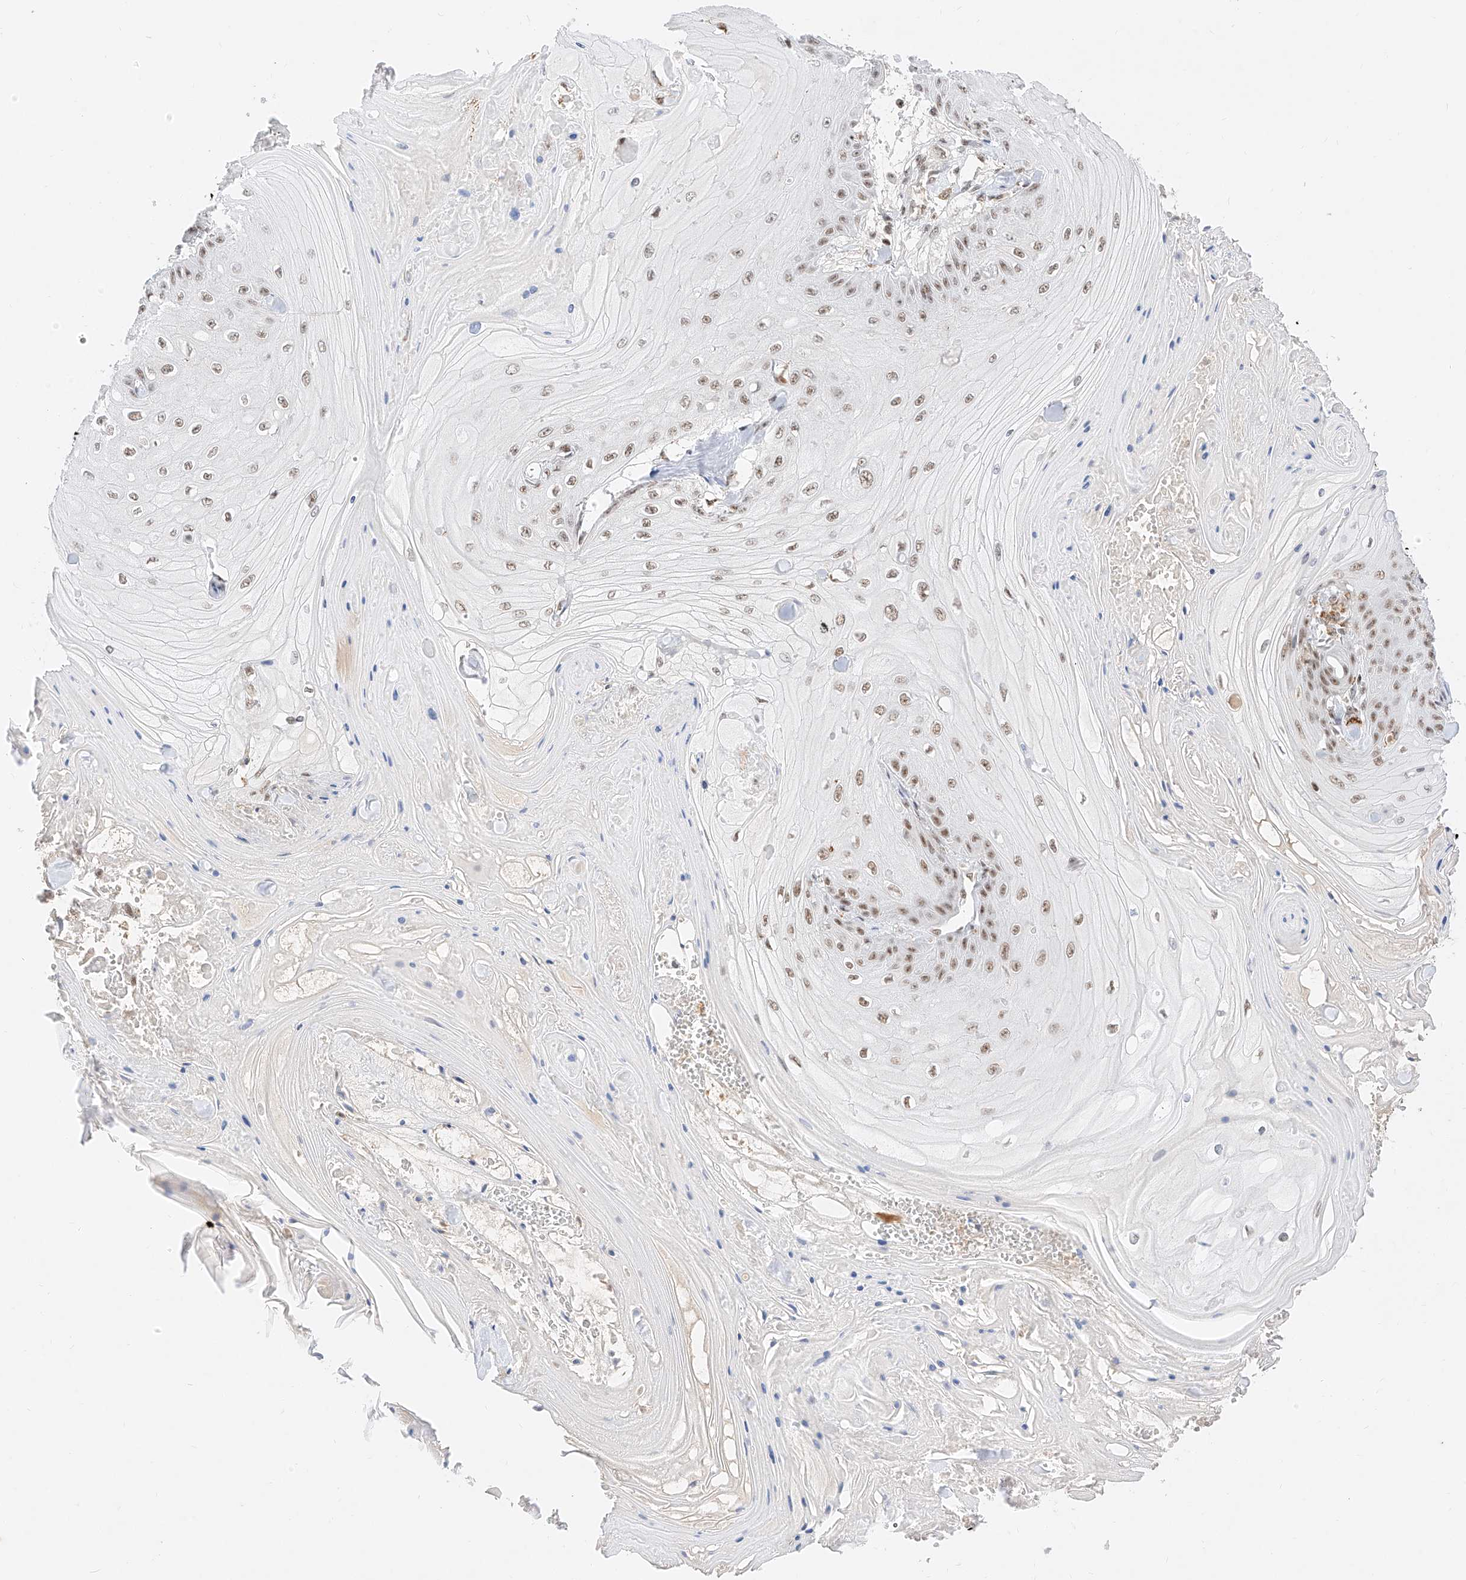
{"staining": {"intensity": "moderate", "quantity": ">75%", "location": "nuclear"}, "tissue": "skin cancer", "cell_type": "Tumor cells", "image_type": "cancer", "snomed": [{"axis": "morphology", "description": "Squamous cell carcinoma, NOS"}, {"axis": "topography", "description": "Skin"}], "caption": "Immunohistochemistry (IHC) image of neoplastic tissue: skin cancer (squamous cell carcinoma) stained using immunohistochemistry (IHC) reveals medium levels of moderate protein expression localized specifically in the nuclear of tumor cells, appearing as a nuclear brown color.", "gene": "NRF1", "patient": {"sex": "male", "age": 74}}